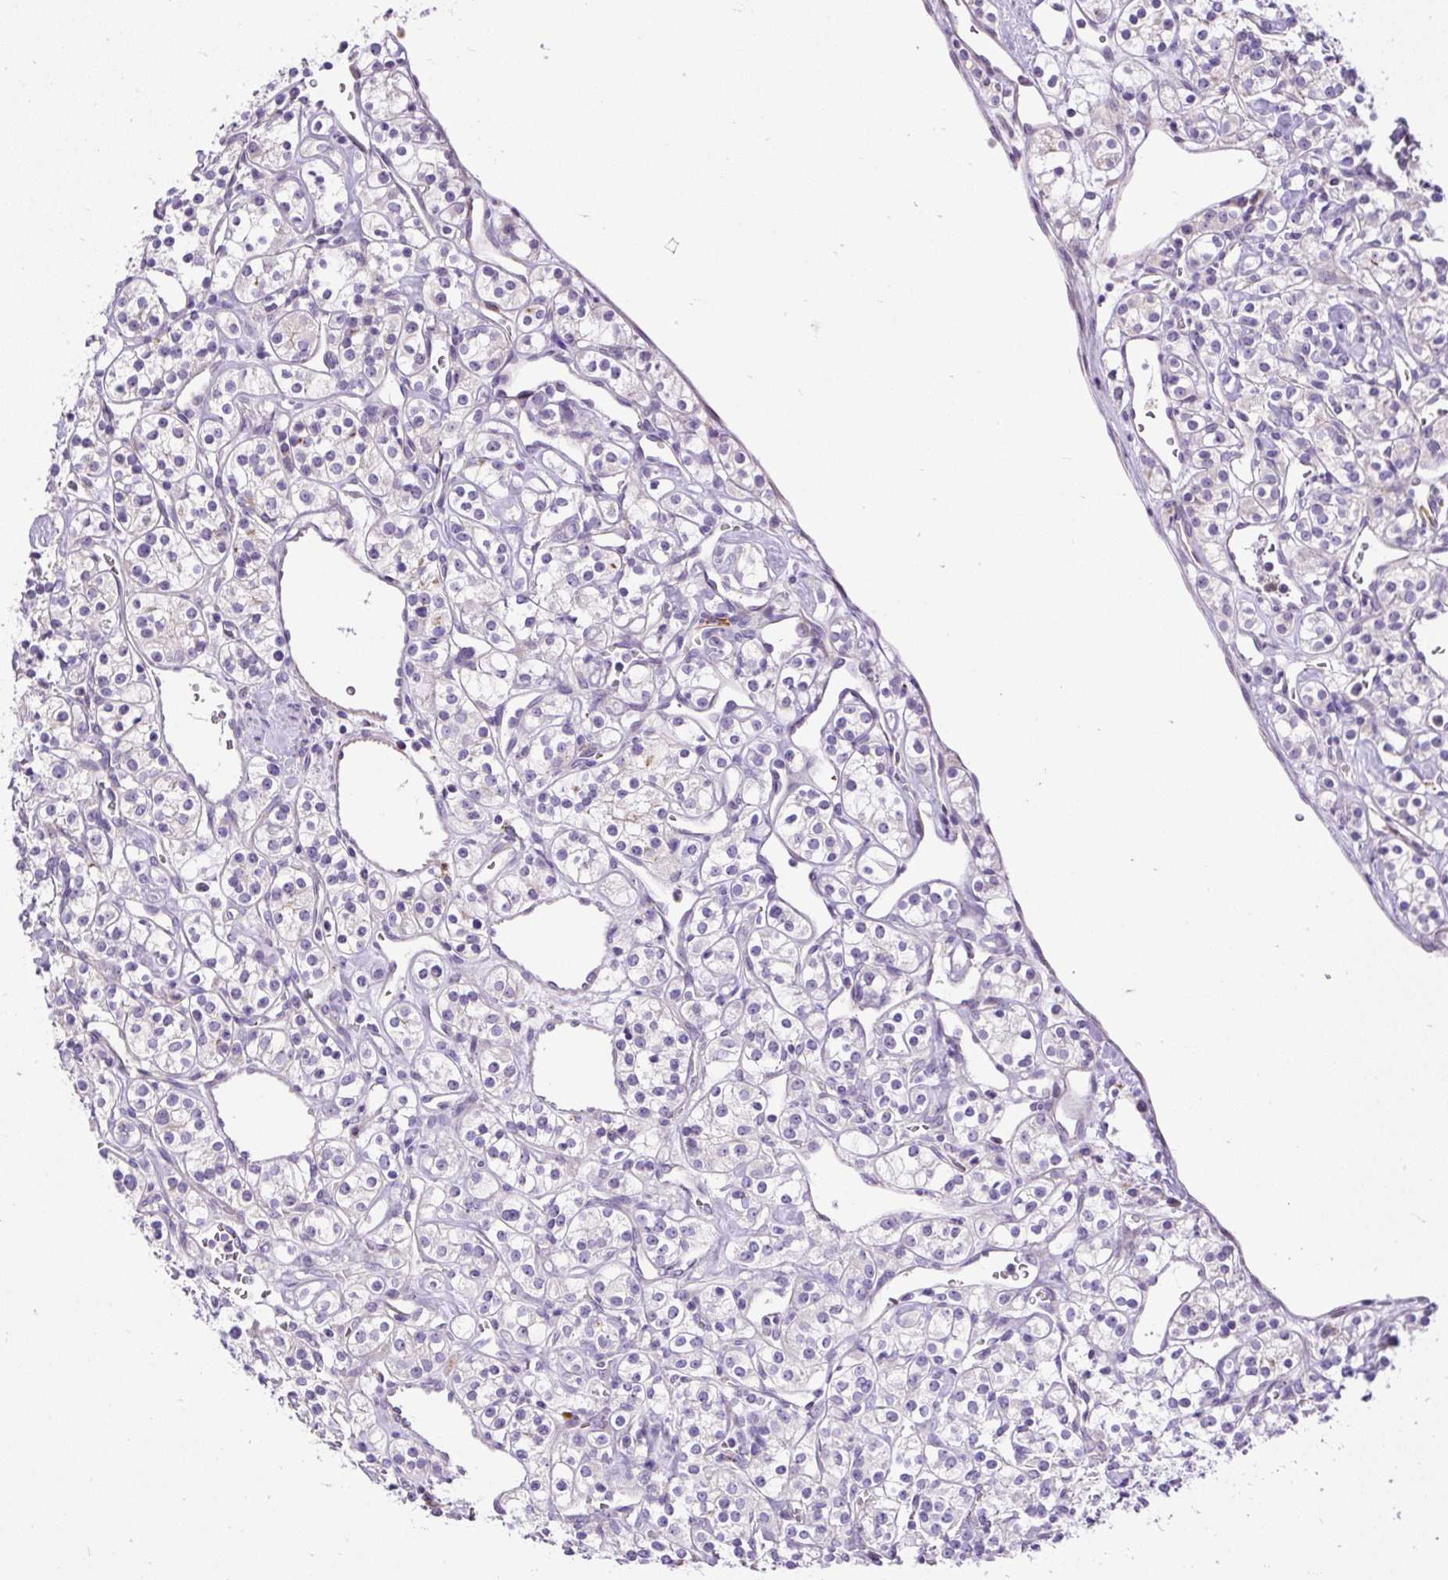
{"staining": {"intensity": "negative", "quantity": "none", "location": "none"}, "tissue": "renal cancer", "cell_type": "Tumor cells", "image_type": "cancer", "snomed": [{"axis": "morphology", "description": "Adenocarcinoma, NOS"}, {"axis": "topography", "description": "Kidney"}], "caption": "Immunohistochemistry (IHC) micrograph of neoplastic tissue: renal cancer stained with DAB reveals no significant protein expression in tumor cells. Nuclei are stained in blue.", "gene": "CFAP47", "patient": {"sex": "male", "age": 77}}